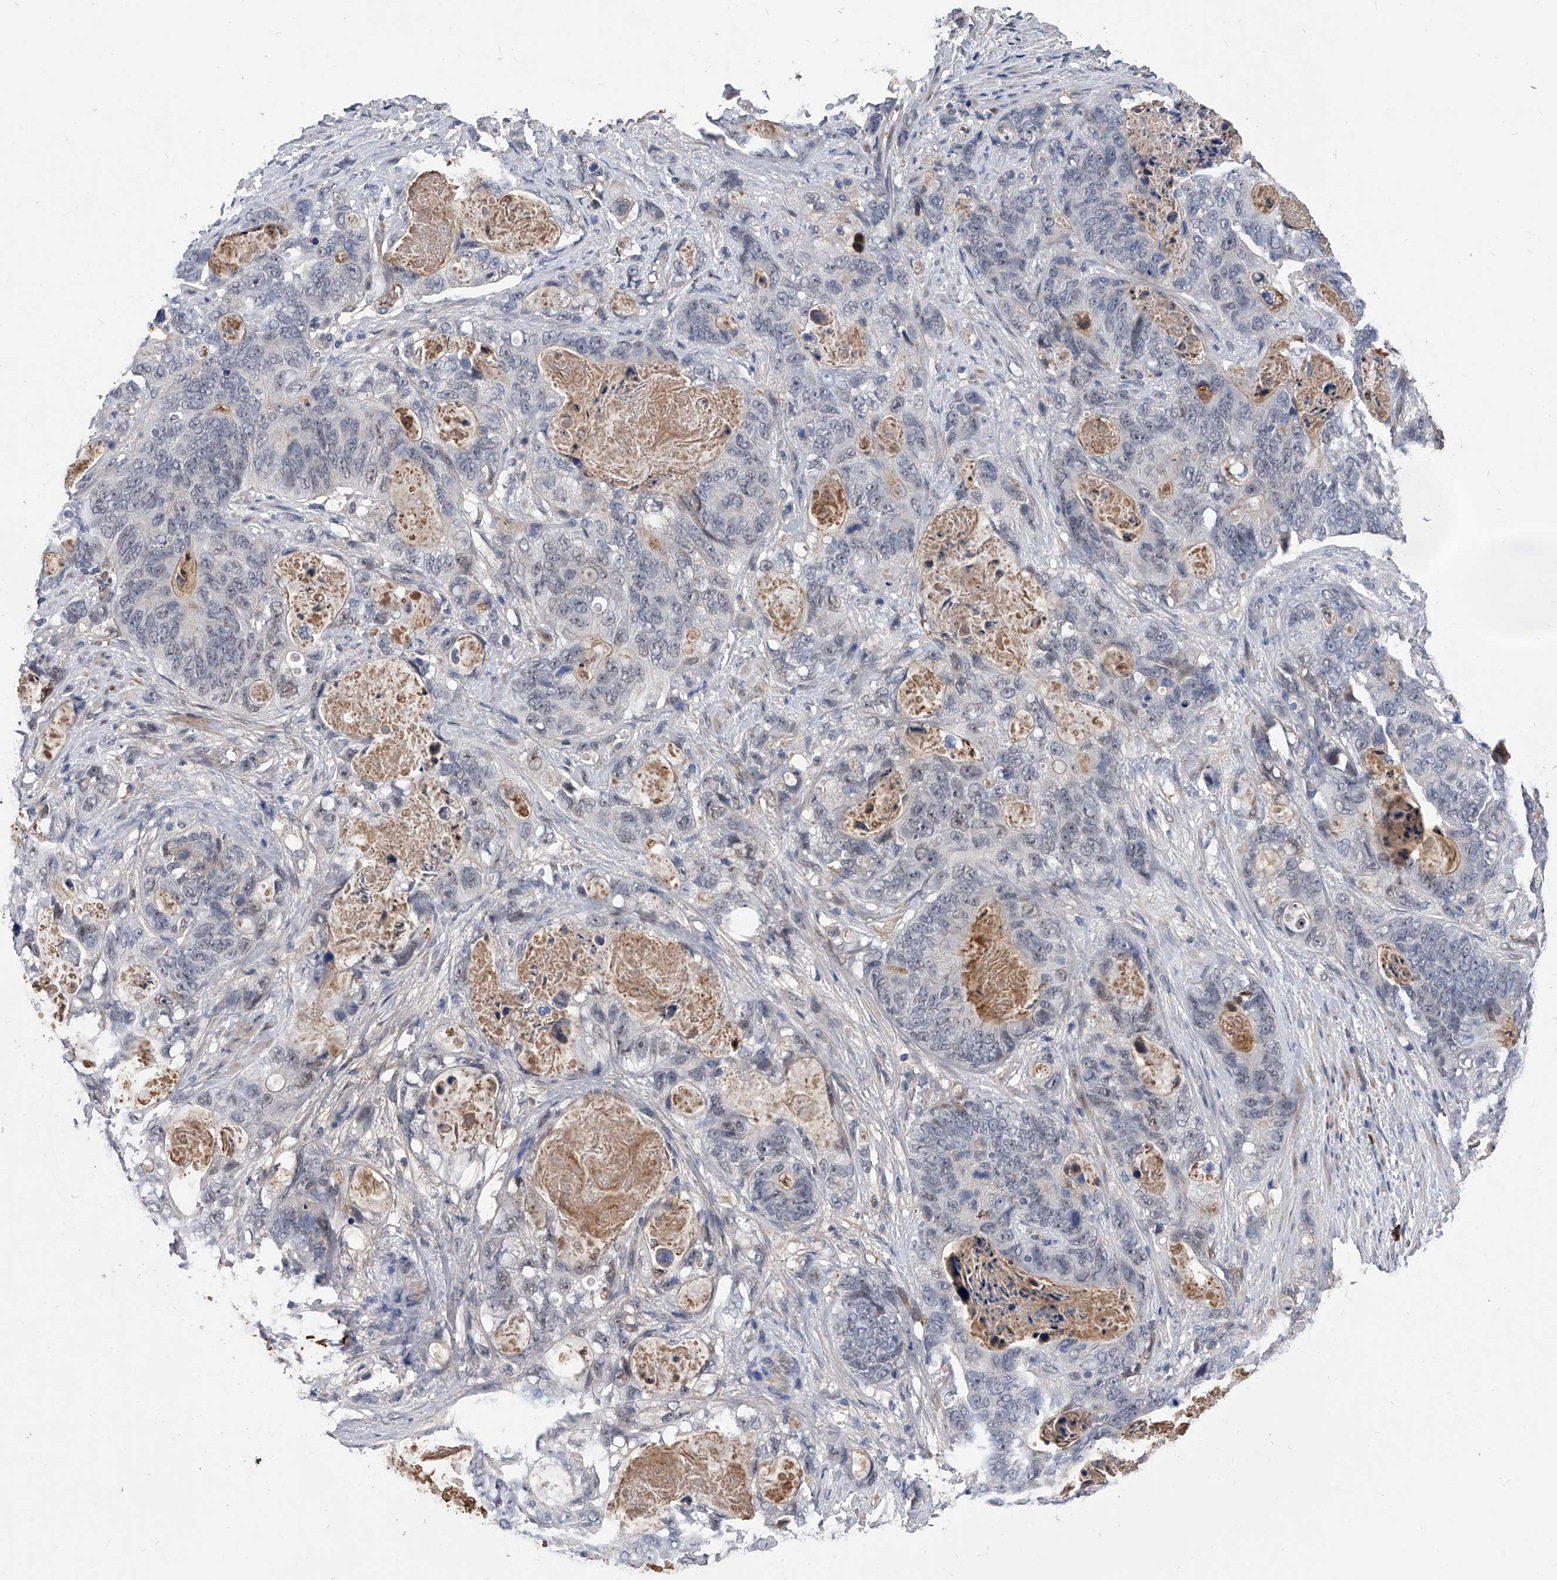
{"staining": {"intensity": "negative", "quantity": "none", "location": "none"}, "tissue": "stomach cancer", "cell_type": "Tumor cells", "image_type": "cancer", "snomed": [{"axis": "morphology", "description": "Normal tissue, NOS"}, {"axis": "morphology", "description": "Adenocarcinoma, NOS"}, {"axis": "topography", "description": "Stomach"}], "caption": "This micrograph is of stomach cancer stained with immunohistochemistry (IHC) to label a protein in brown with the nuclei are counter-stained blue. There is no staining in tumor cells.", "gene": "ZNF25", "patient": {"sex": "female", "age": 89}}